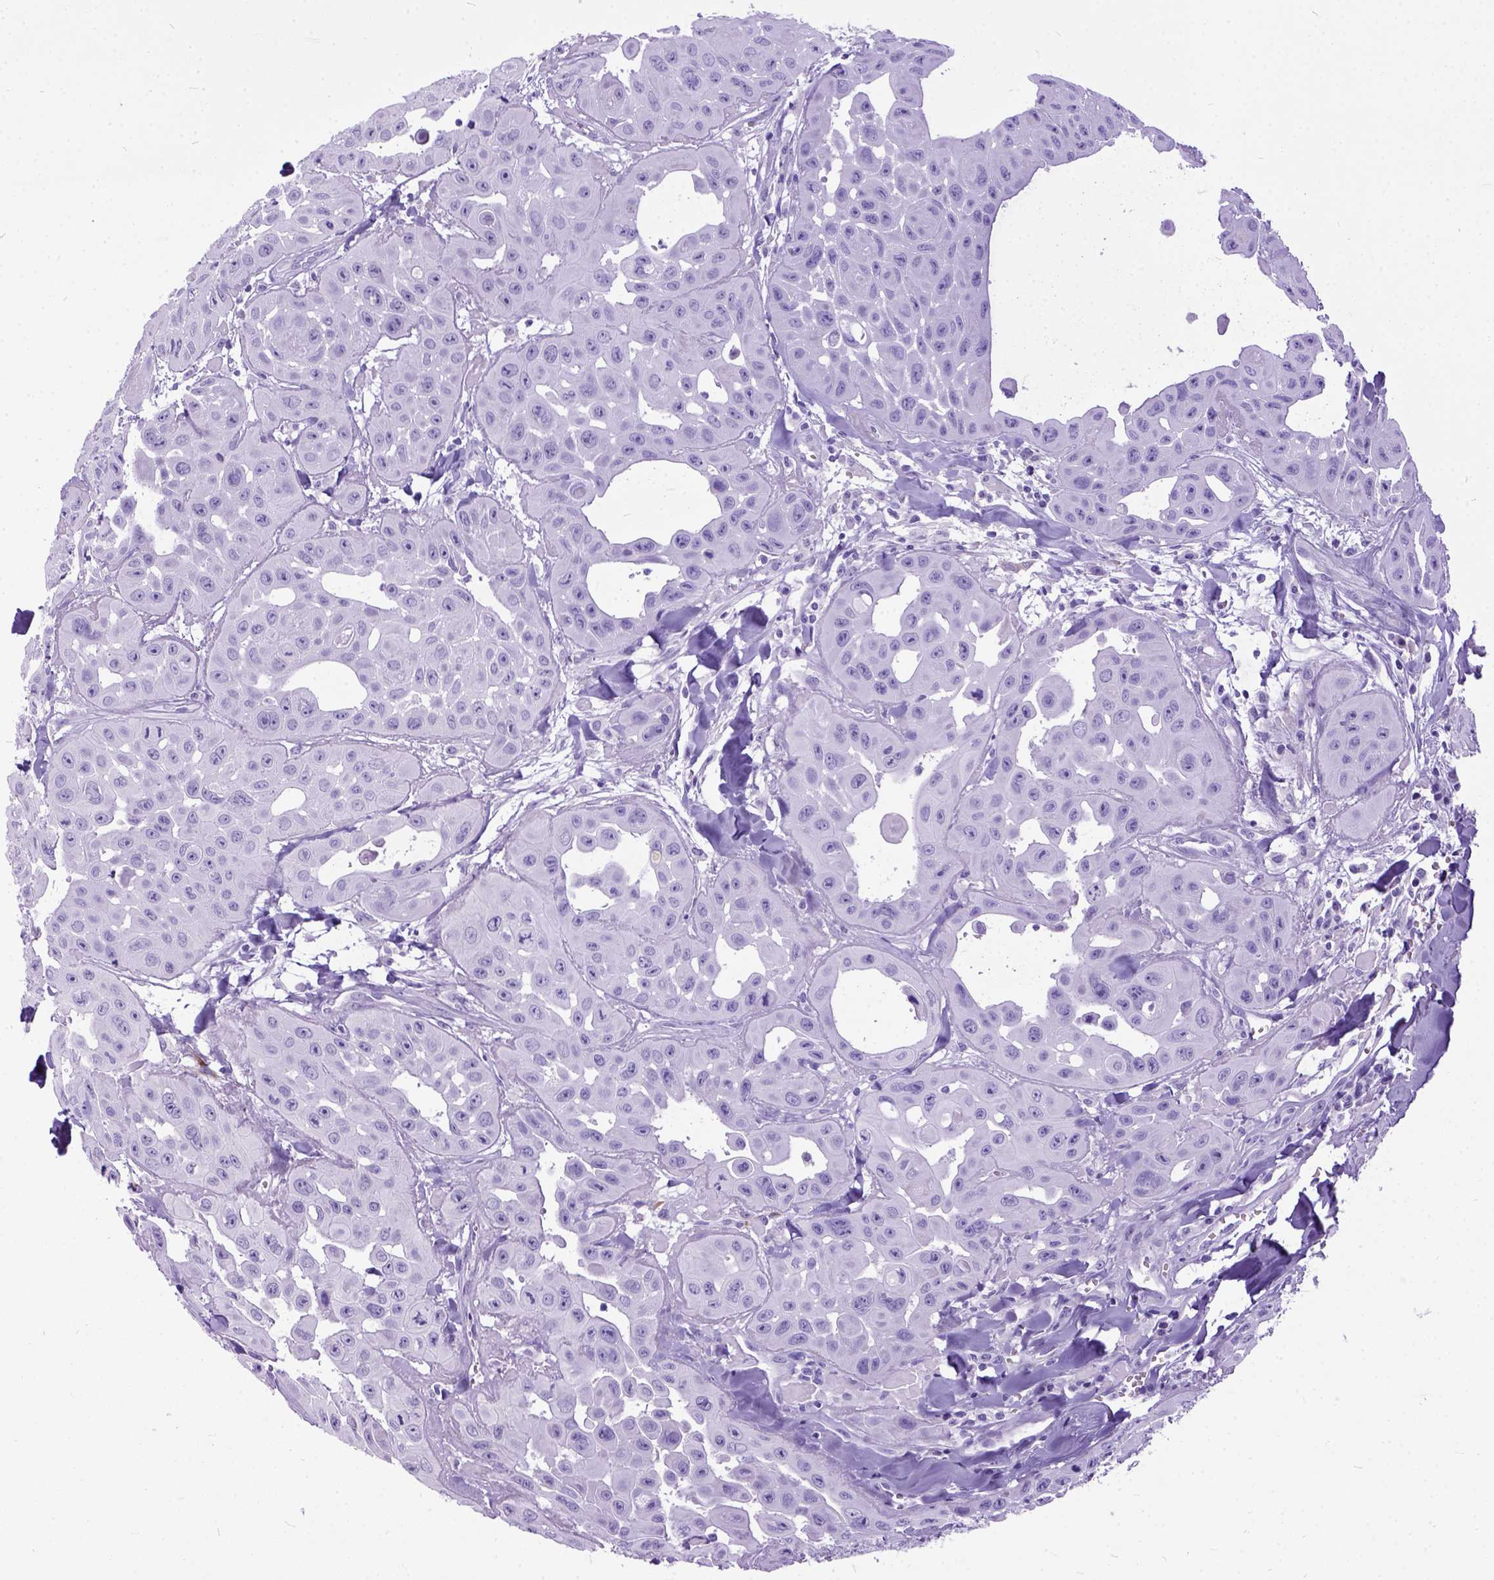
{"staining": {"intensity": "negative", "quantity": "none", "location": "none"}, "tissue": "head and neck cancer", "cell_type": "Tumor cells", "image_type": "cancer", "snomed": [{"axis": "morphology", "description": "Adenocarcinoma, NOS"}, {"axis": "topography", "description": "Head-Neck"}], "caption": "Protein analysis of adenocarcinoma (head and neck) shows no significant staining in tumor cells.", "gene": "IGF2", "patient": {"sex": "male", "age": 73}}